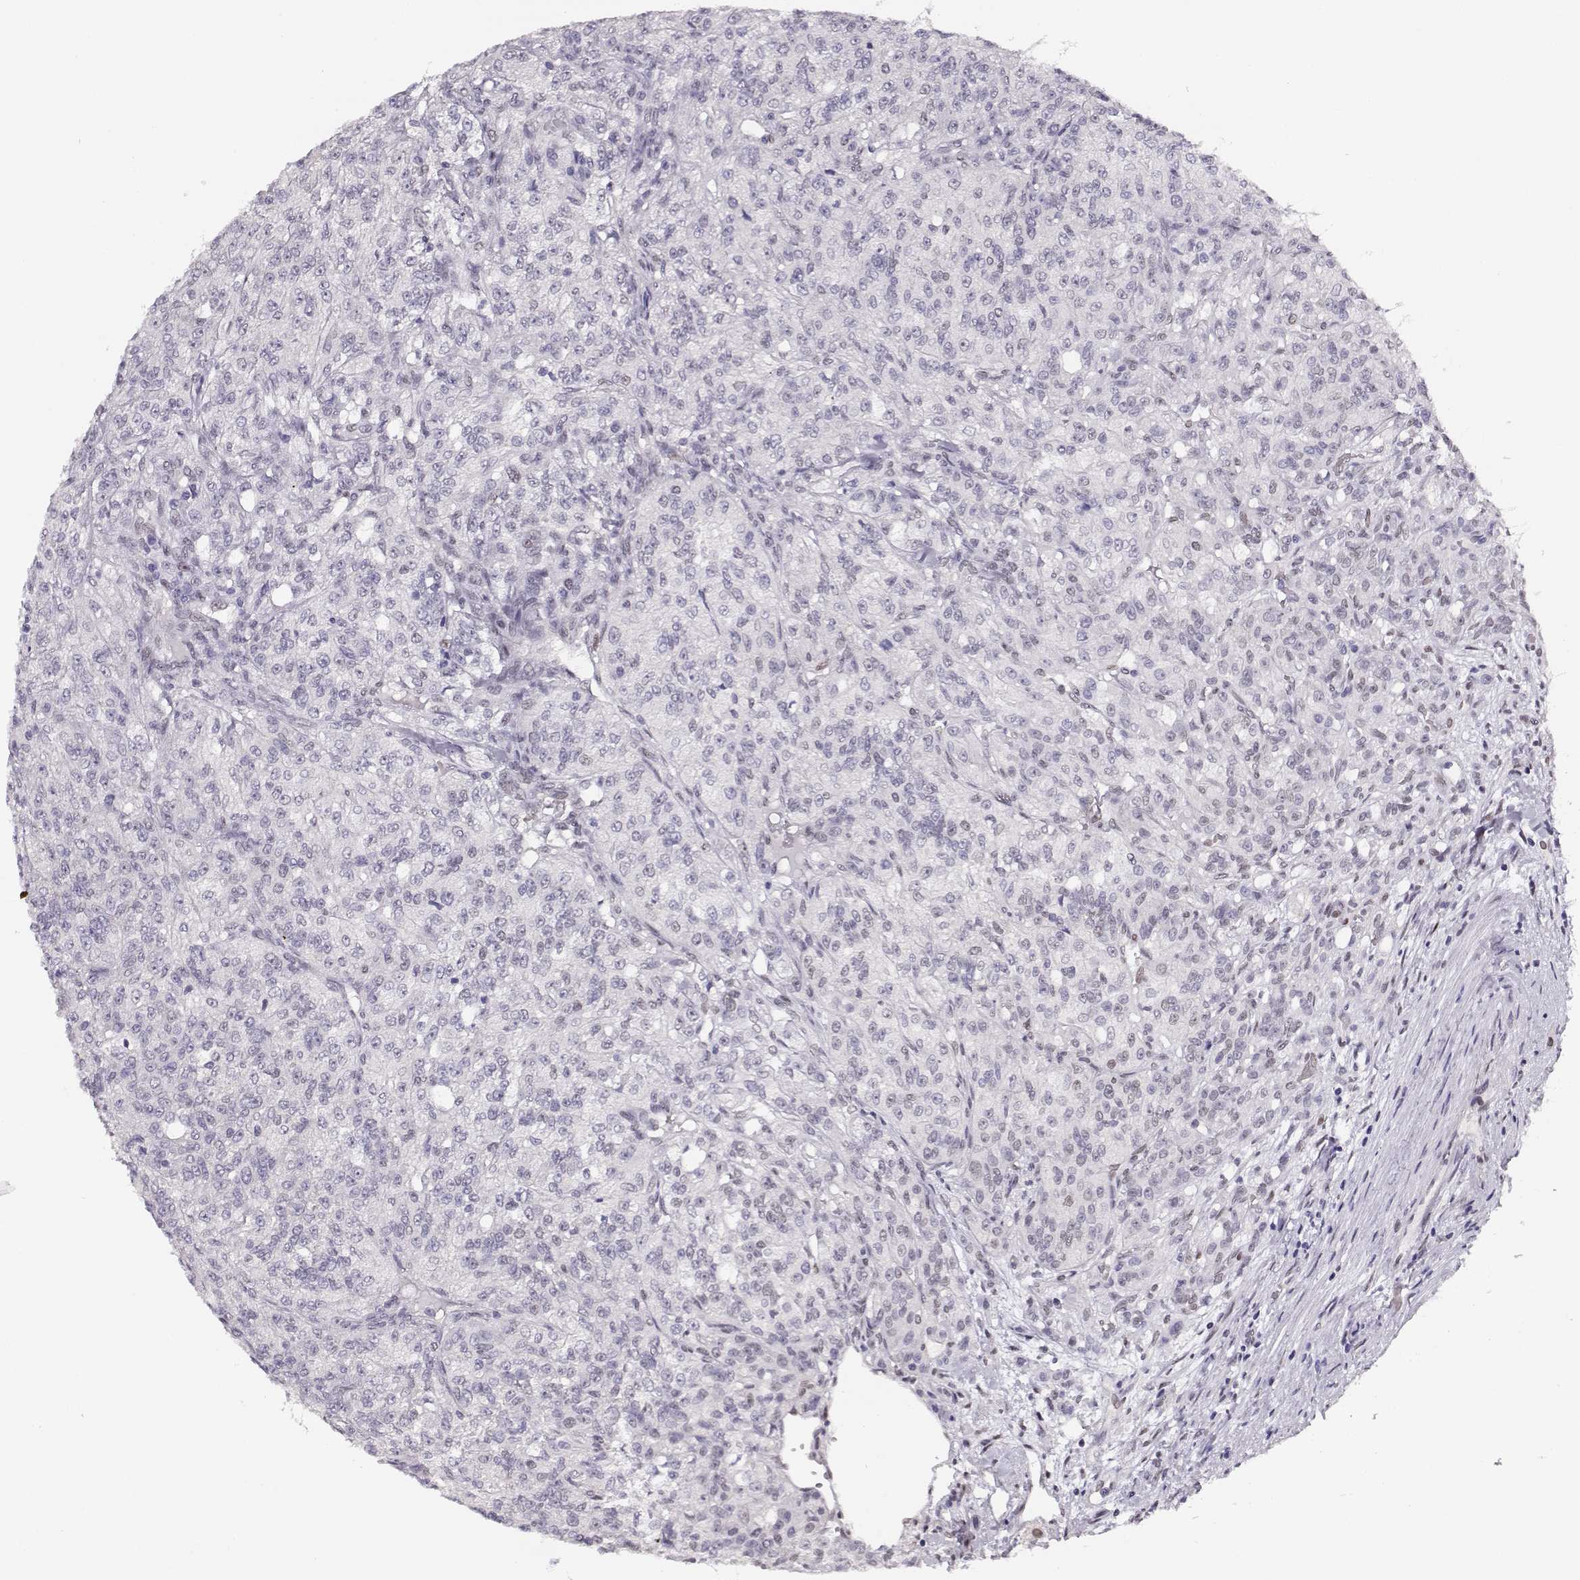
{"staining": {"intensity": "negative", "quantity": "none", "location": "none"}, "tissue": "renal cancer", "cell_type": "Tumor cells", "image_type": "cancer", "snomed": [{"axis": "morphology", "description": "Adenocarcinoma, NOS"}, {"axis": "topography", "description": "Kidney"}], "caption": "Immunohistochemical staining of renal adenocarcinoma exhibits no significant staining in tumor cells. (Stains: DAB (3,3'-diaminobenzidine) immunohistochemistry with hematoxylin counter stain, Microscopy: brightfield microscopy at high magnification).", "gene": "POLI", "patient": {"sex": "female", "age": 63}}